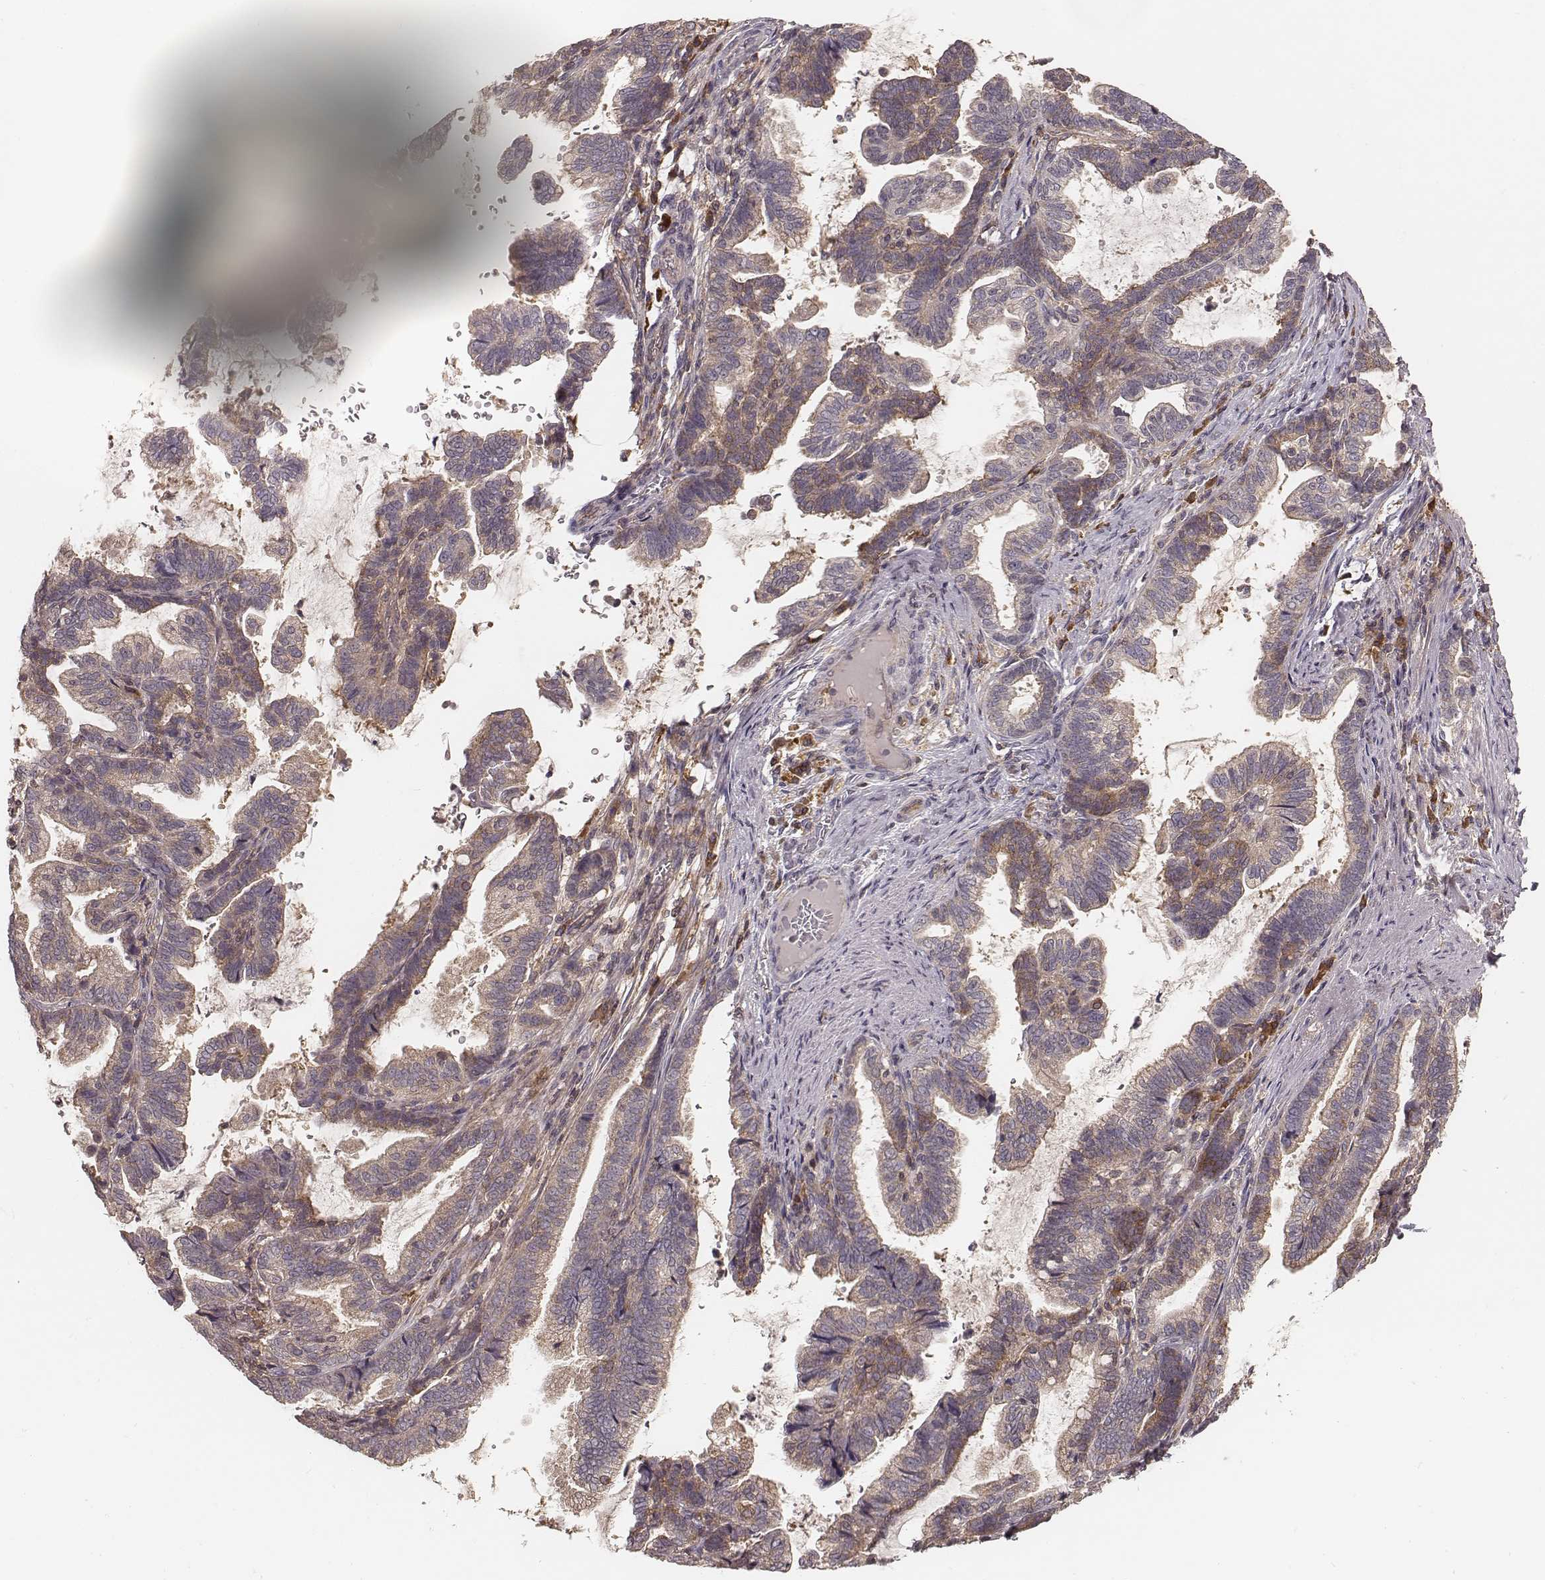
{"staining": {"intensity": "weak", "quantity": ">75%", "location": "cytoplasmic/membranous"}, "tissue": "stomach cancer", "cell_type": "Tumor cells", "image_type": "cancer", "snomed": [{"axis": "morphology", "description": "Adenocarcinoma, NOS"}, {"axis": "topography", "description": "Stomach"}], "caption": "This photomicrograph displays IHC staining of stomach cancer (adenocarcinoma), with low weak cytoplasmic/membranous staining in about >75% of tumor cells.", "gene": "CARS1", "patient": {"sex": "male", "age": 83}}